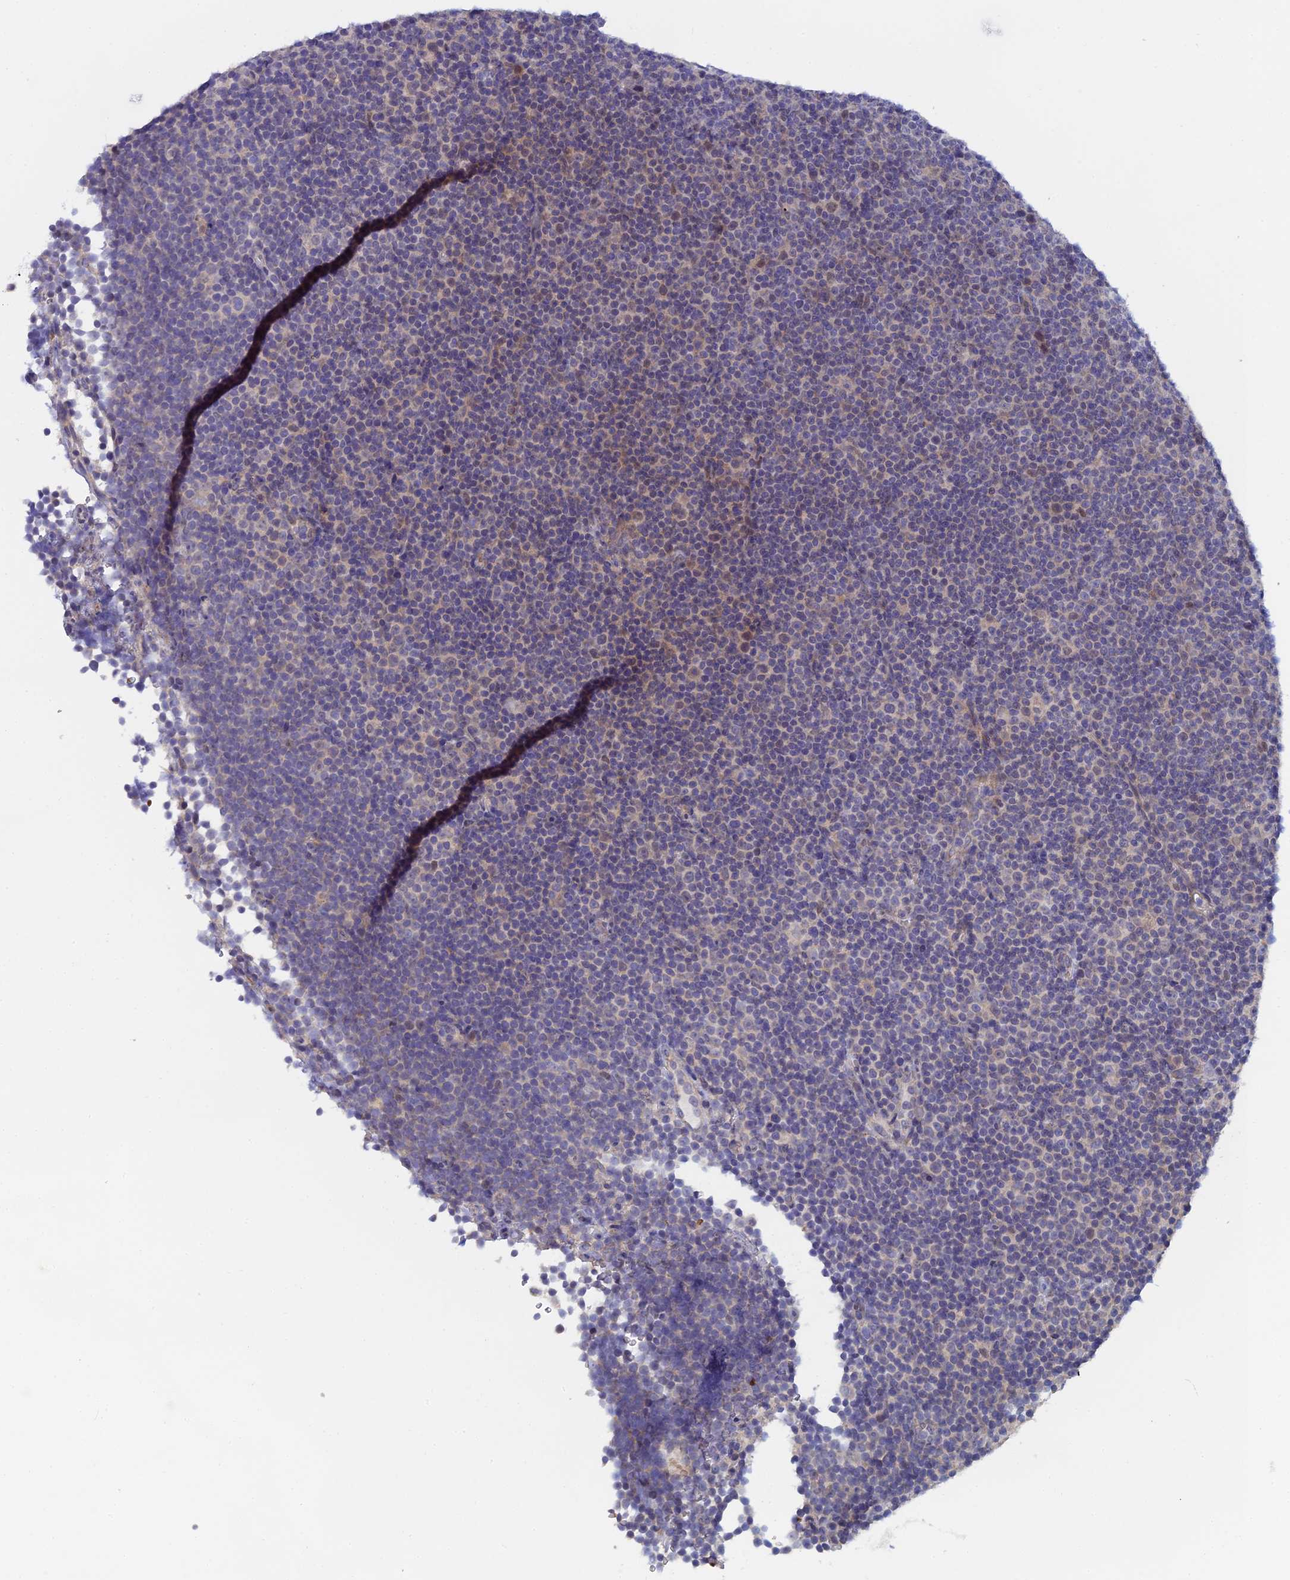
{"staining": {"intensity": "weak", "quantity": "<25%", "location": "nuclear"}, "tissue": "lymphoma", "cell_type": "Tumor cells", "image_type": "cancer", "snomed": [{"axis": "morphology", "description": "Malignant lymphoma, non-Hodgkin's type, Low grade"}, {"axis": "topography", "description": "Lymph node"}], "caption": "A high-resolution image shows IHC staining of lymphoma, which demonstrates no significant expression in tumor cells. (DAB immunohistochemistry, high magnification).", "gene": "GIPC1", "patient": {"sex": "female", "age": 67}}